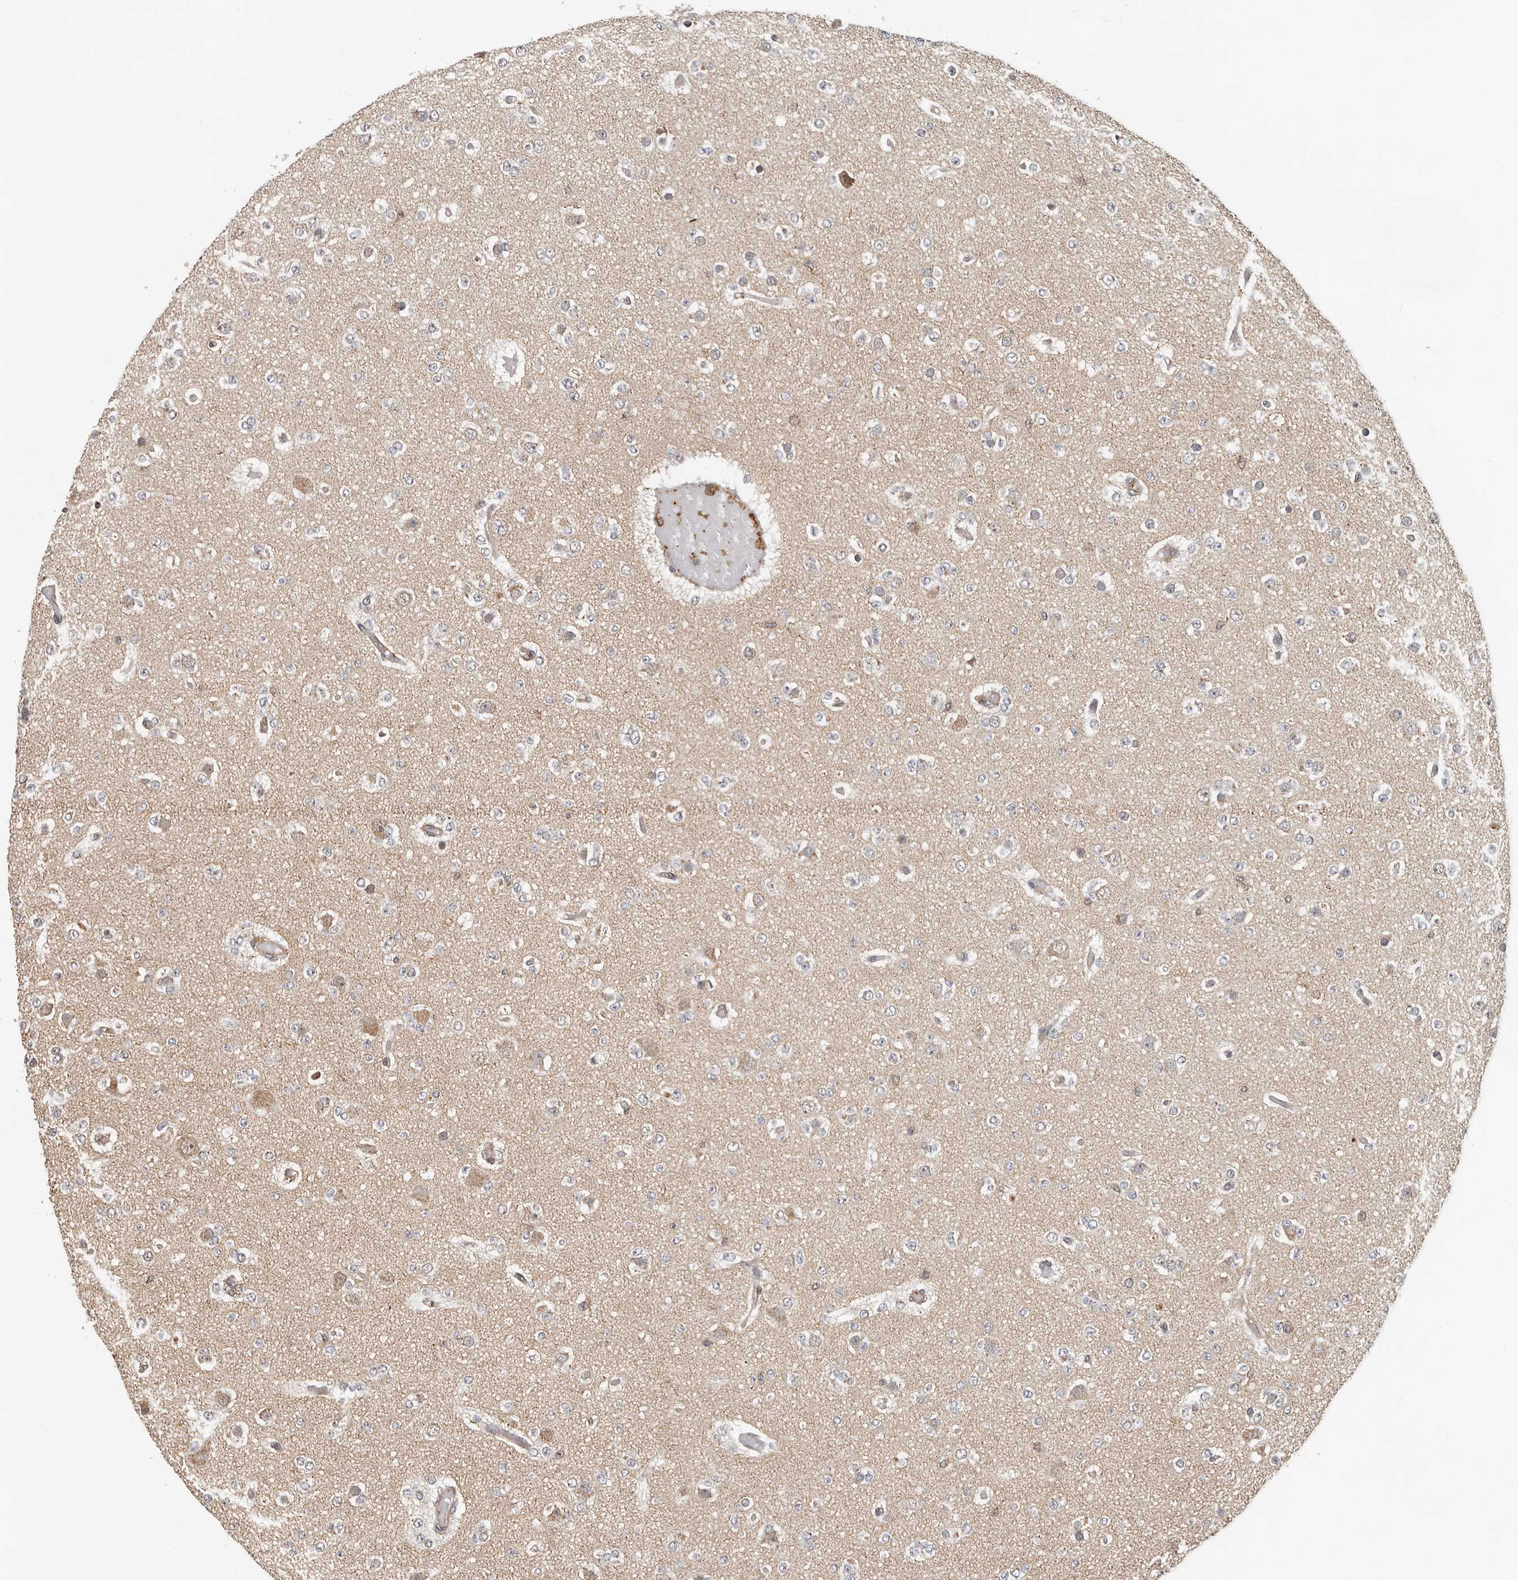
{"staining": {"intensity": "negative", "quantity": "none", "location": "none"}, "tissue": "glioma", "cell_type": "Tumor cells", "image_type": "cancer", "snomed": [{"axis": "morphology", "description": "Glioma, malignant, Low grade"}, {"axis": "topography", "description": "Brain"}], "caption": "This is an immunohistochemistry (IHC) histopathology image of human glioma. There is no staining in tumor cells.", "gene": "RNF157", "patient": {"sex": "female", "age": 22}}